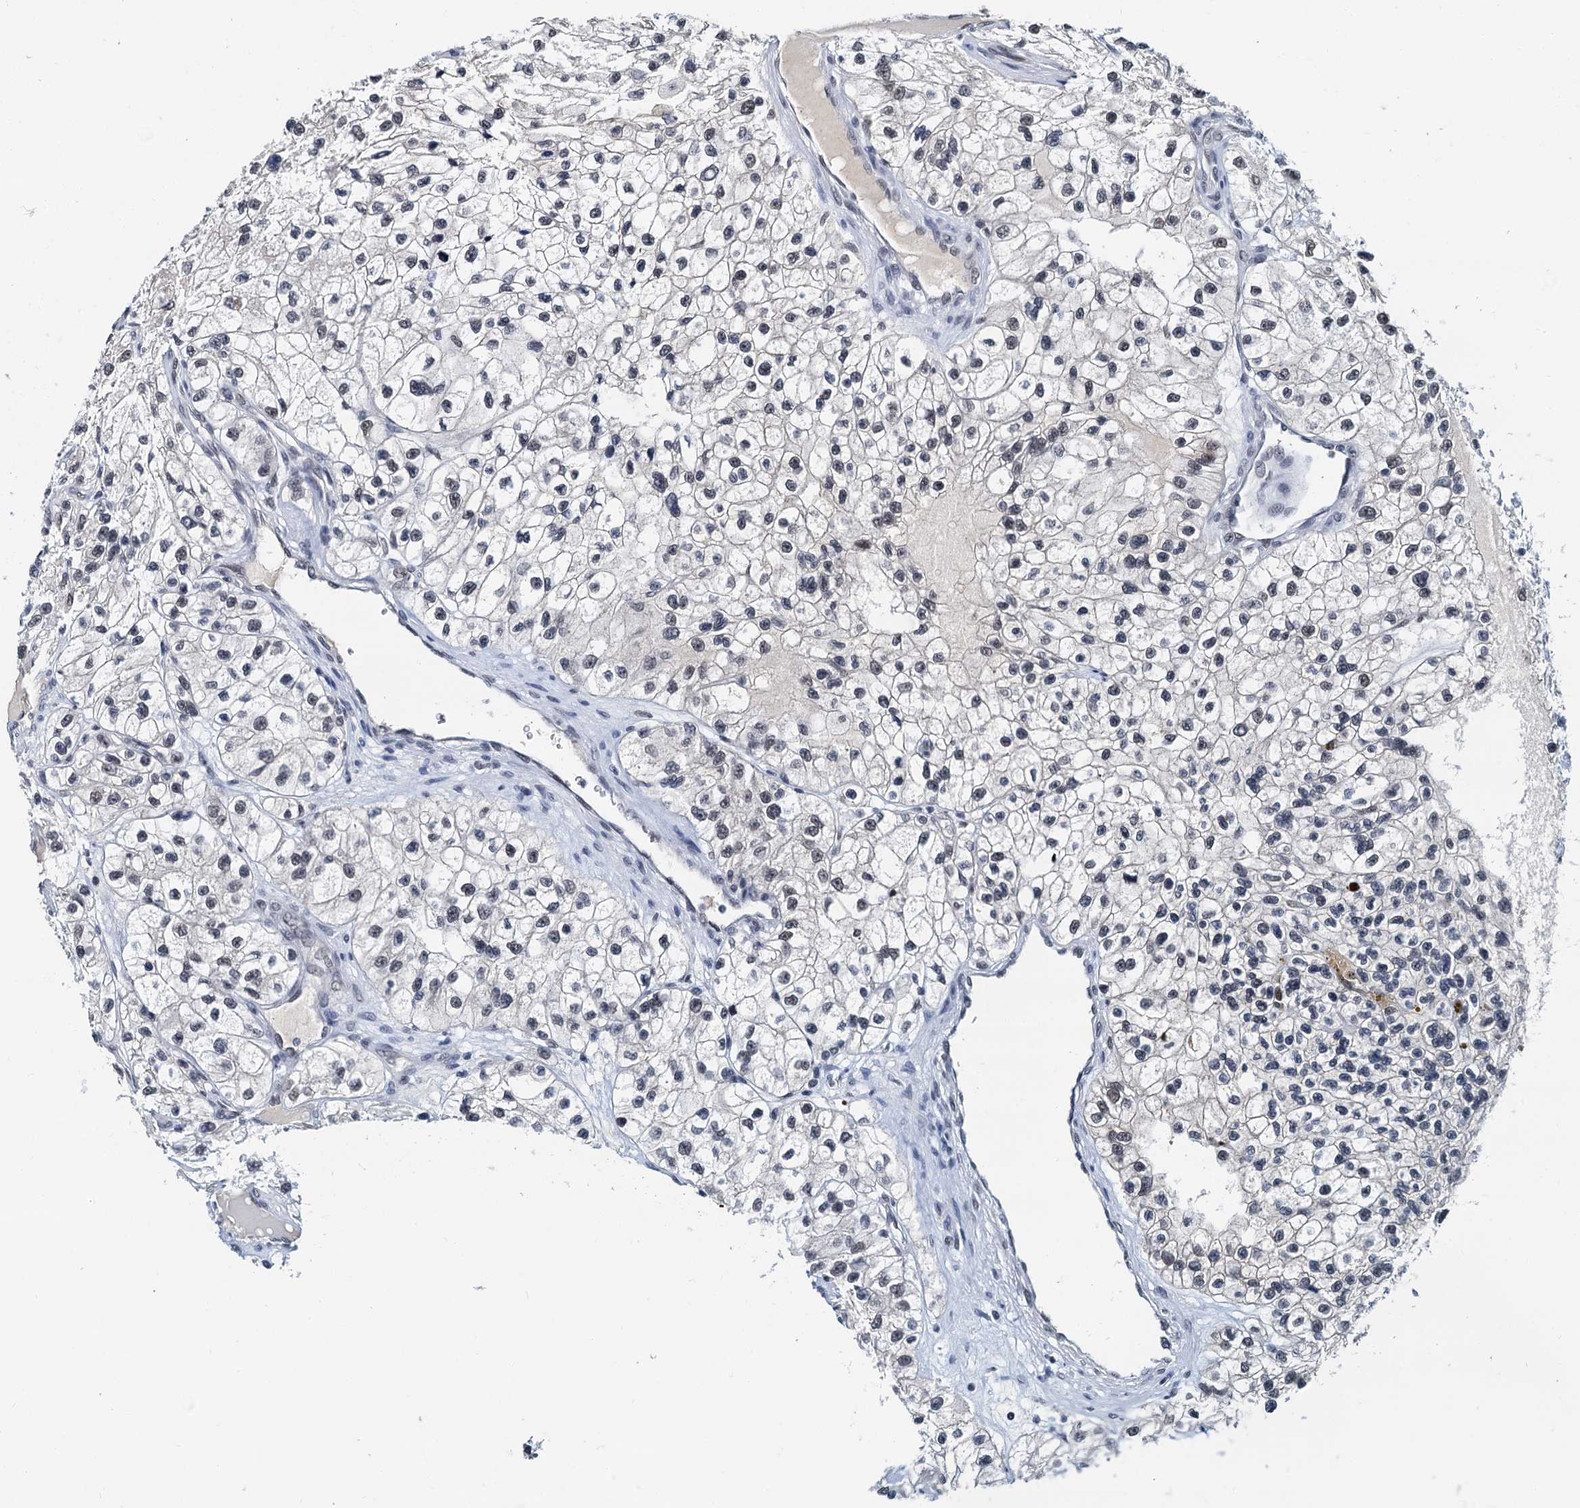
{"staining": {"intensity": "weak", "quantity": ">75%", "location": "nuclear"}, "tissue": "renal cancer", "cell_type": "Tumor cells", "image_type": "cancer", "snomed": [{"axis": "morphology", "description": "Adenocarcinoma, NOS"}, {"axis": "topography", "description": "Kidney"}], "caption": "Immunohistochemical staining of human renal adenocarcinoma exhibits low levels of weak nuclear protein staining in approximately >75% of tumor cells.", "gene": "SNRPD1", "patient": {"sex": "female", "age": 57}}